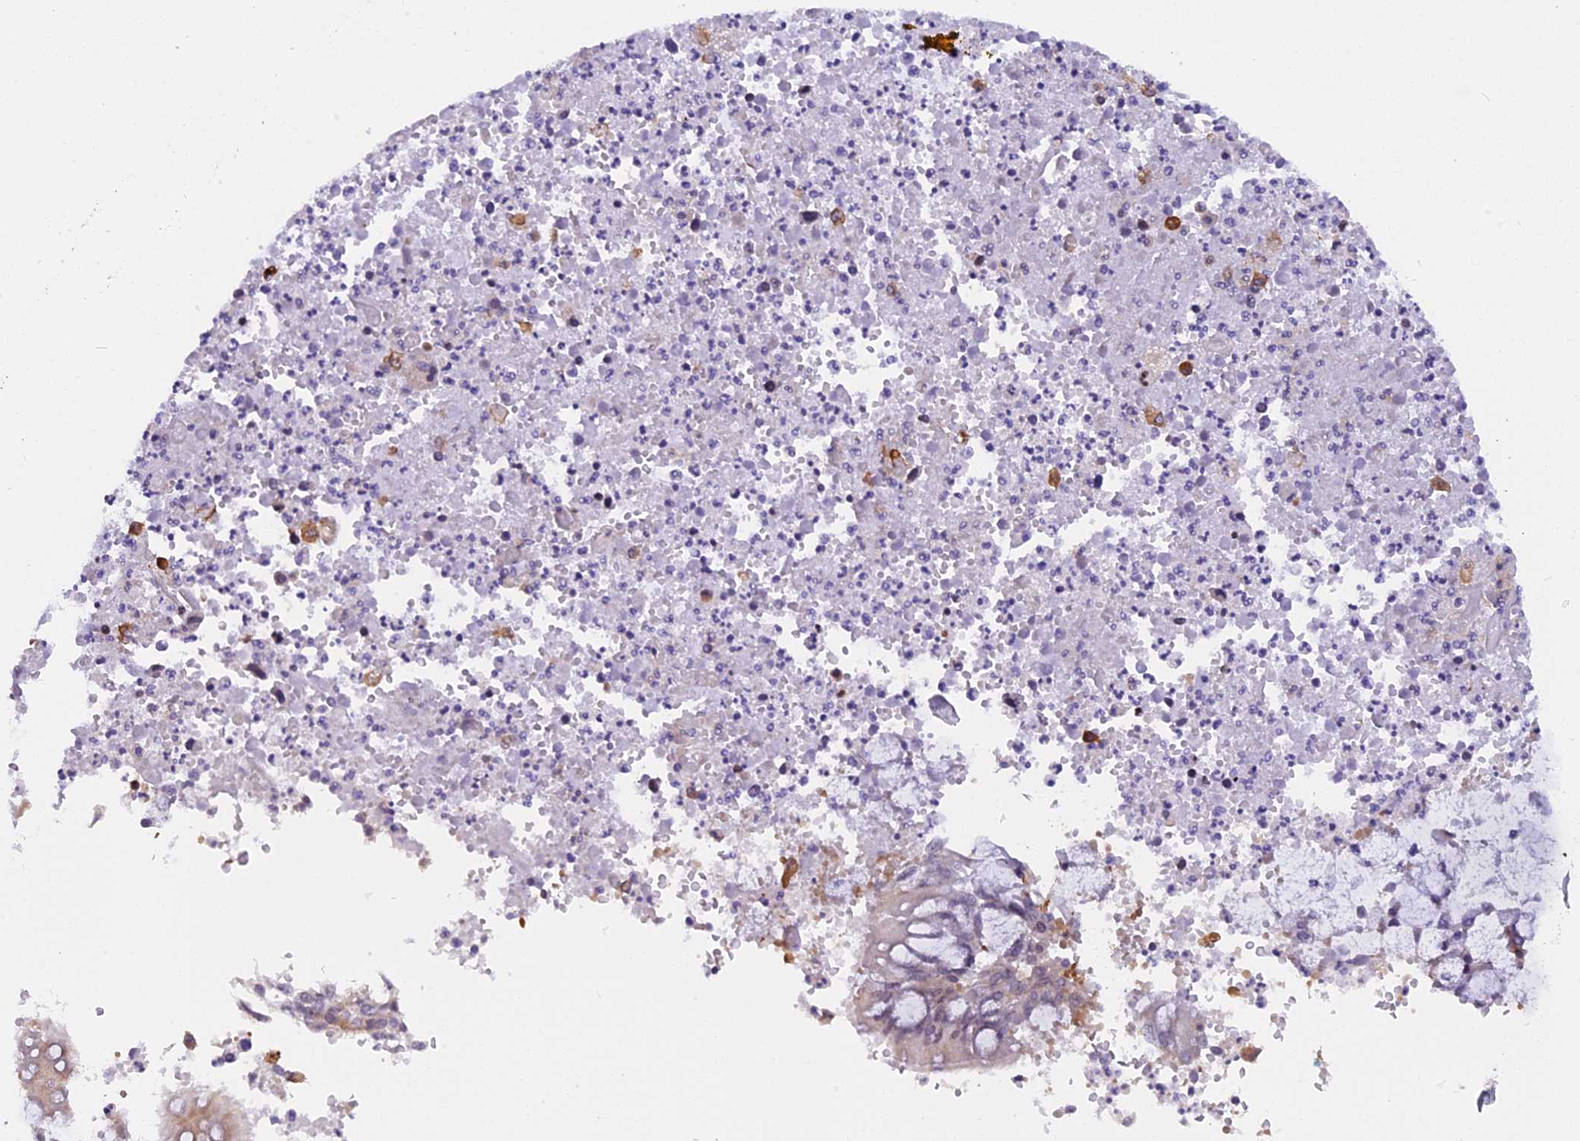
{"staining": {"intensity": "weak", "quantity": "<25%", "location": "cytoplasmic/membranous"}, "tissue": "bronchus", "cell_type": "Respiratory epithelial cells", "image_type": "normal", "snomed": [{"axis": "morphology", "description": "Normal tissue, NOS"}, {"axis": "topography", "description": "Cartilage tissue"}, {"axis": "topography", "description": "Bronchus"}, {"axis": "topography", "description": "Lung"}, {"axis": "topography", "description": "Peripheral nerve tissue"}], "caption": "An image of bronchus stained for a protein demonstrates no brown staining in respiratory epithelial cells.", "gene": "EHBP1L1", "patient": {"sex": "female", "age": 49}}